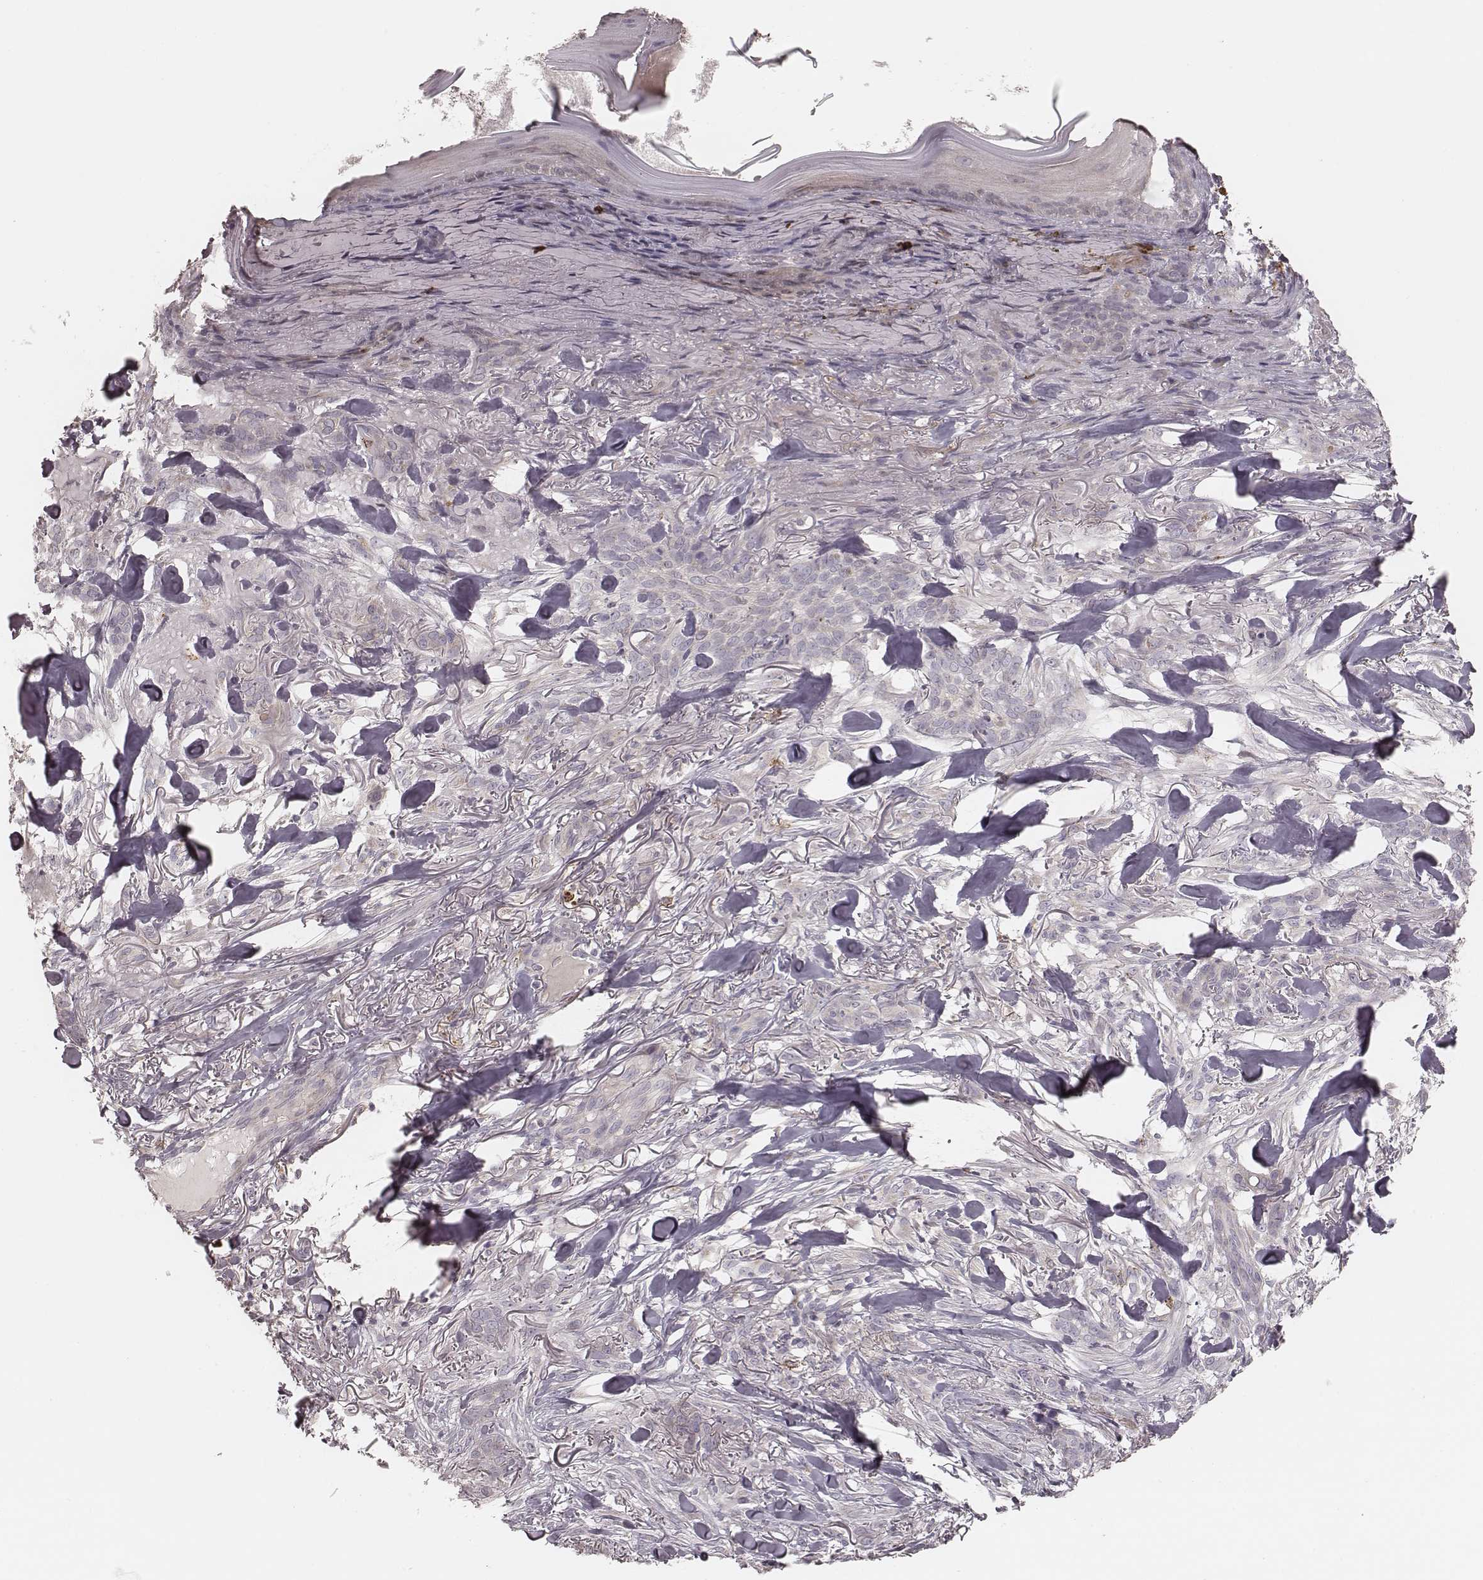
{"staining": {"intensity": "negative", "quantity": "none", "location": "none"}, "tissue": "skin cancer", "cell_type": "Tumor cells", "image_type": "cancer", "snomed": [{"axis": "morphology", "description": "Basal cell carcinoma"}, {"axis": "topography", "description": "Skin"}], "caption": "The histopathology image exhibits no staining of tumor cells in skin basal cell carcinoma.", "gene": "ABCA7", "patient": {"sex": "female", "age": 61}}